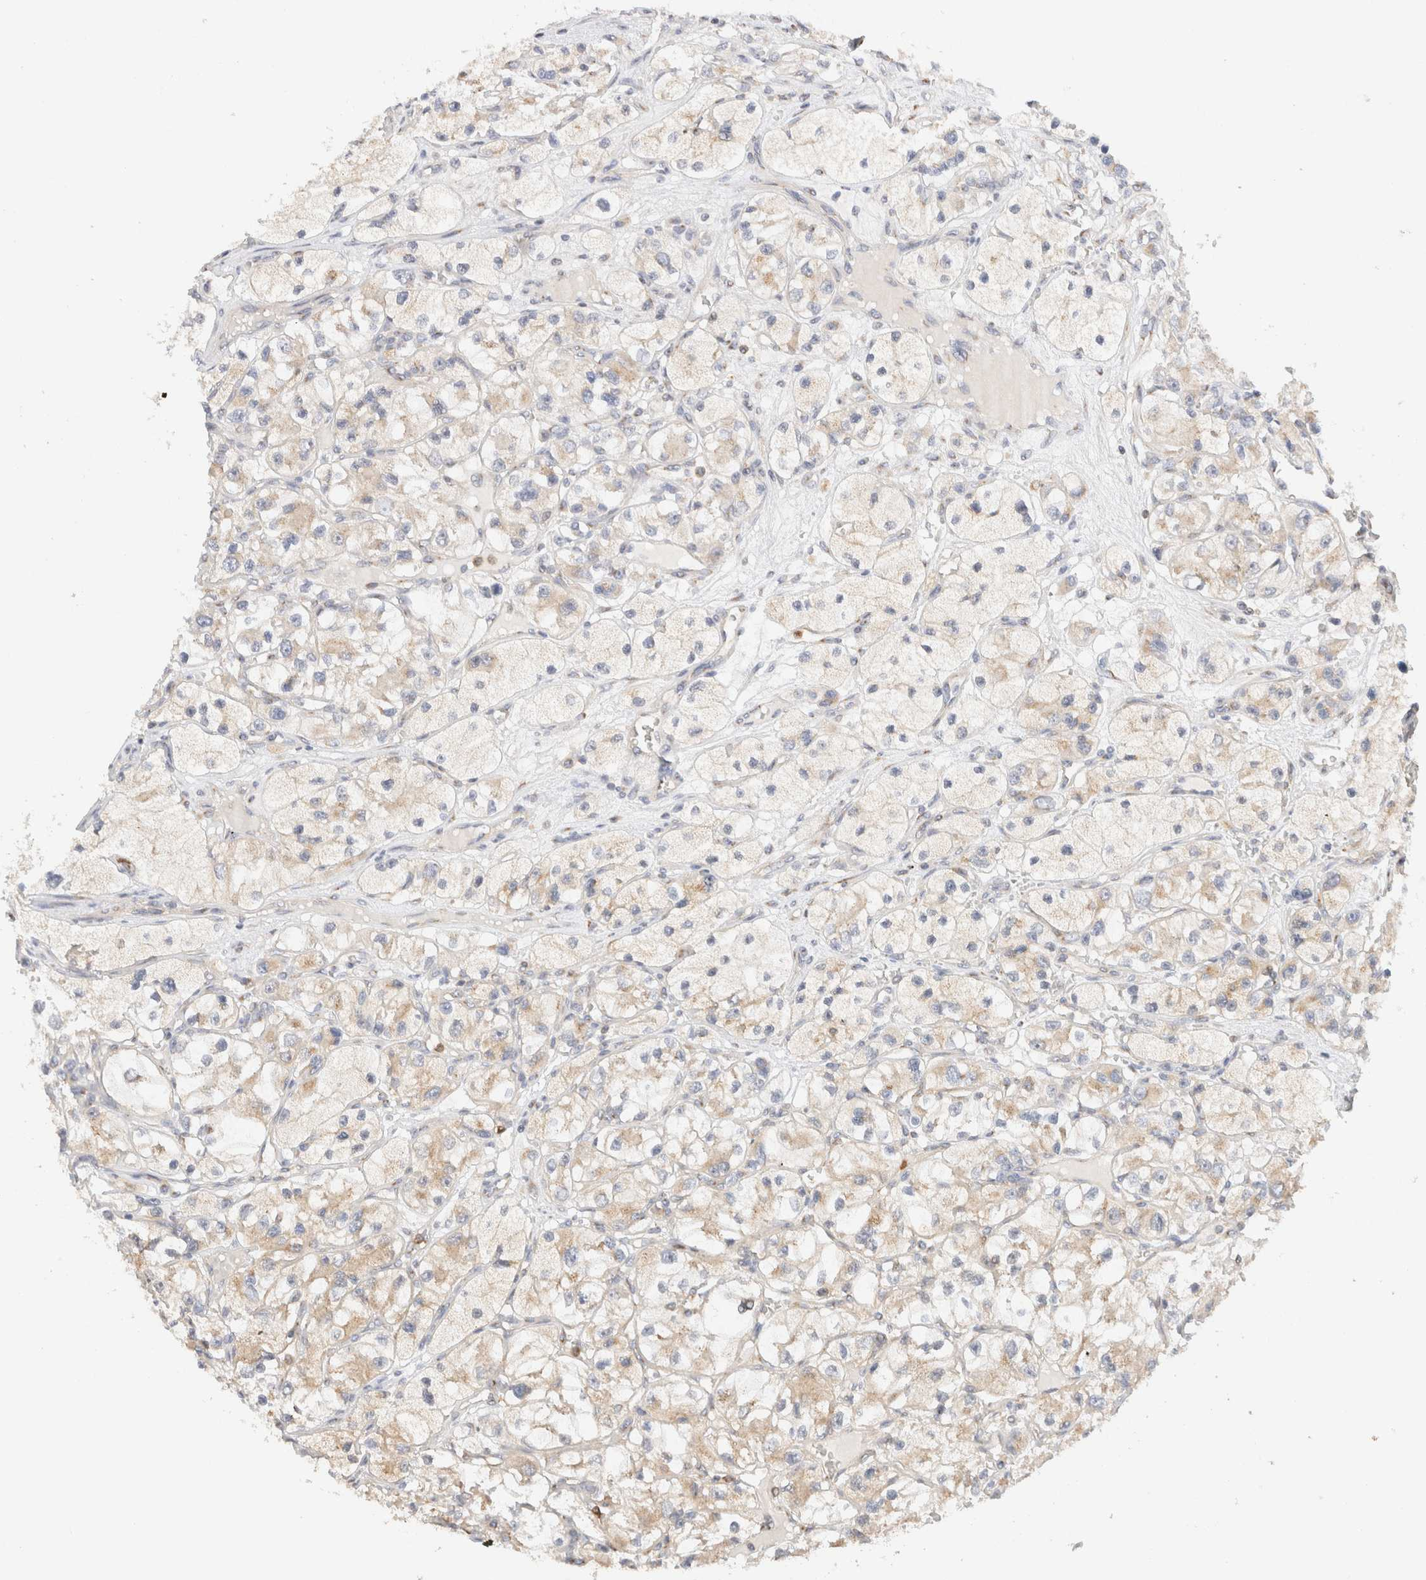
{"staining": {"intensity": "weak", "quantity": "25%-75%", "location": "cytoplasmic/membranous"}, "tissue": "renal cancer", "cell_type": "Tumor cells", "image_type": "cancer", "snomed": [{"axis": "morphology", "description": "Adenocarcinoma, NOS"}, {"axis": "topography", "description": "Kidney"}], "caption": "The photomicrograph reveals a brown stain indicating the presence of a protein in the cytoplasmic/membranous of tumor cells in renal cancer (adenocarcinoma).", "gene": "RABEP1", "patient": {"sex": "female", "age": 57}}